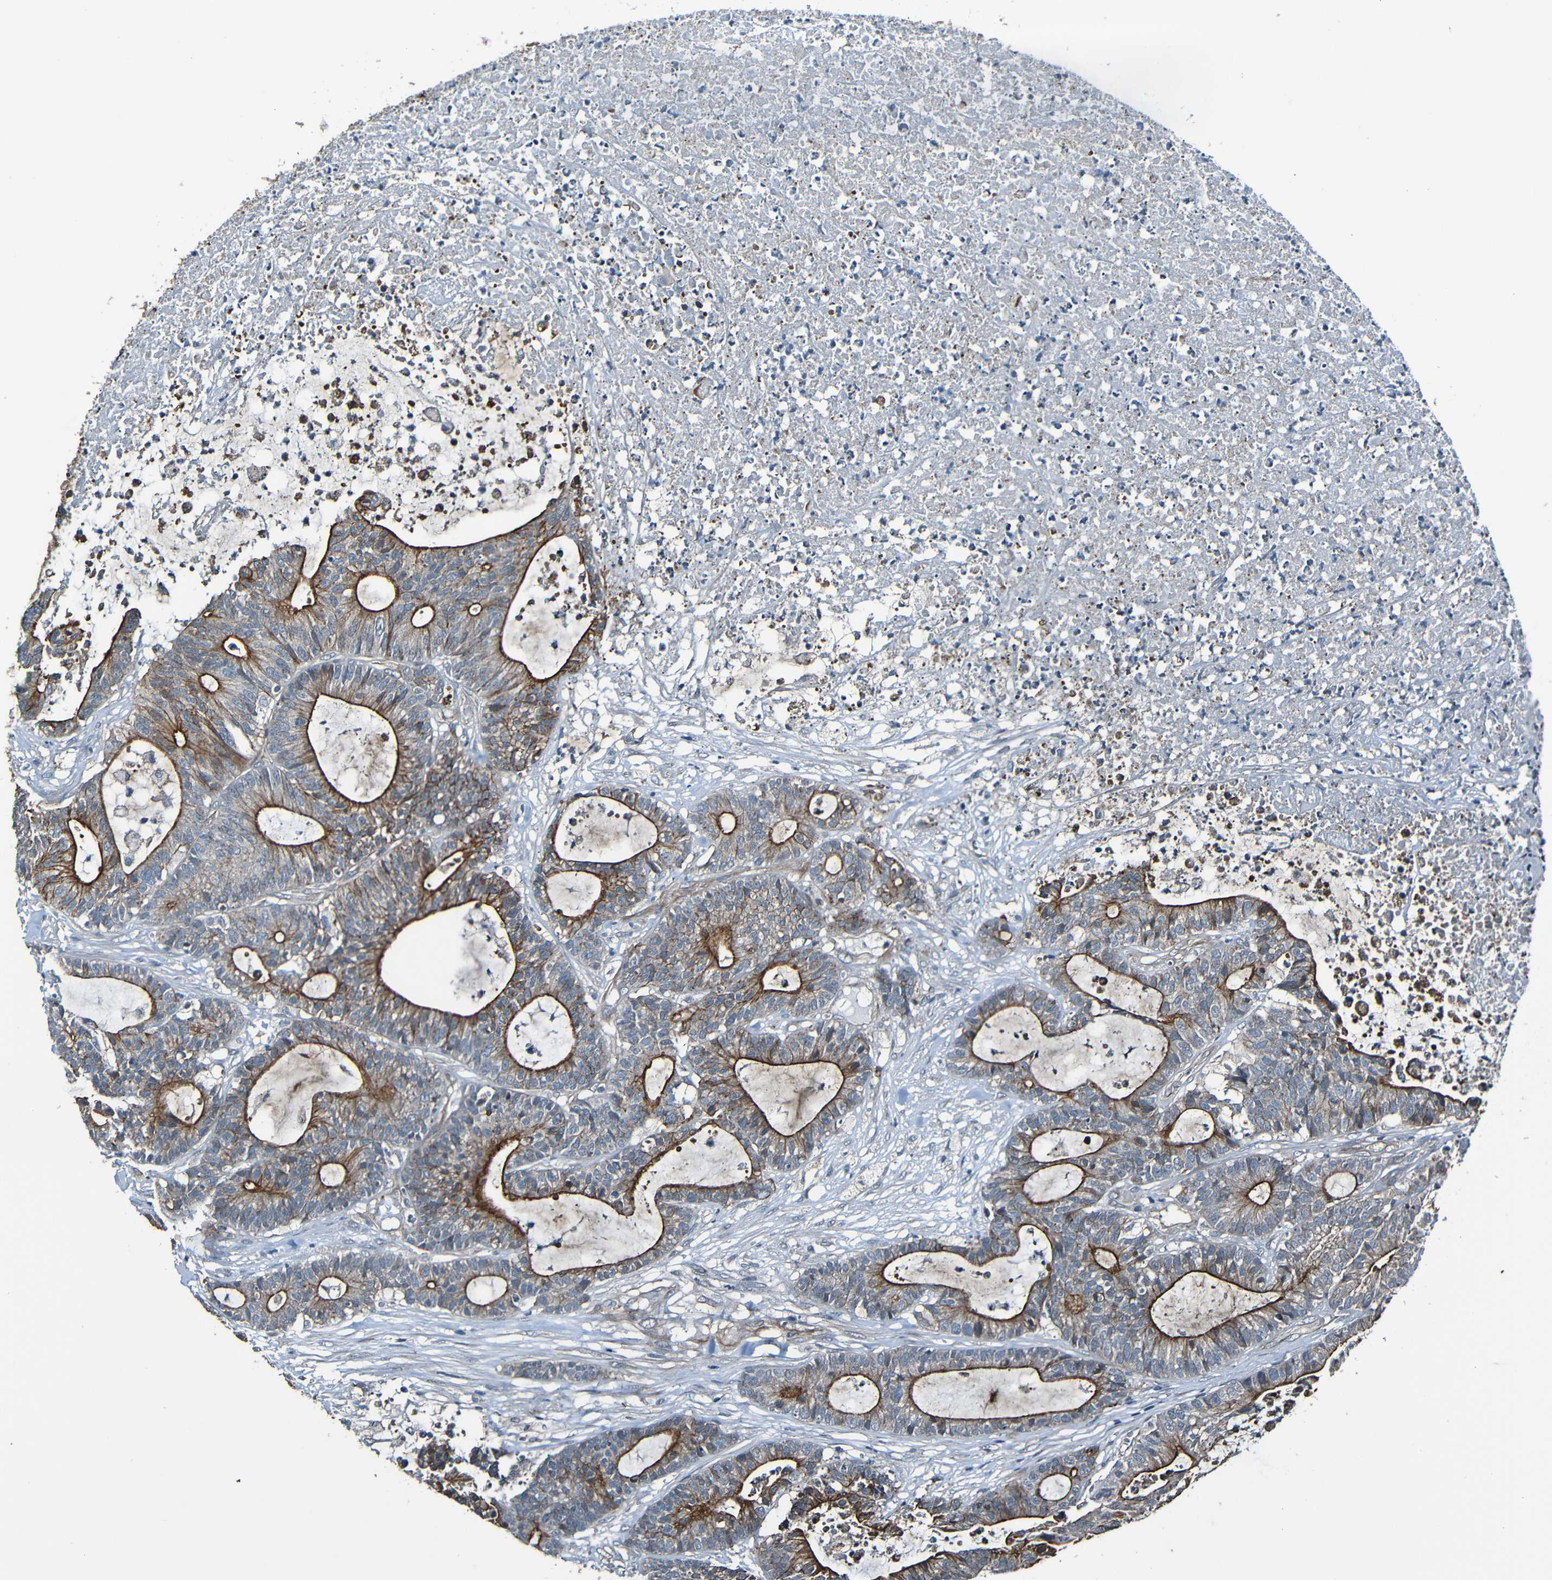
{"staining": {"intensity": "strong", "quantity": "<25%", "location": "cytoplasmic/membranous"}, "tissue": "colorectal cancer", "cell_type": "Tumor cells", "image_type": "cancer", "snomed": [{"axis": "morphology", "description": "Adenocarcinoma, NOS"}, {"axis": "topography", "description": "Colon"}], "caption": "DAB immunohistochemical staining of colorectal adenocarcinoma demonstrates strong cytoplasmic/membranous protein positivity in approximately <25% of tumor cells.", "gene": "LGR5", "patient": {"sex": "female", "age": 84}}